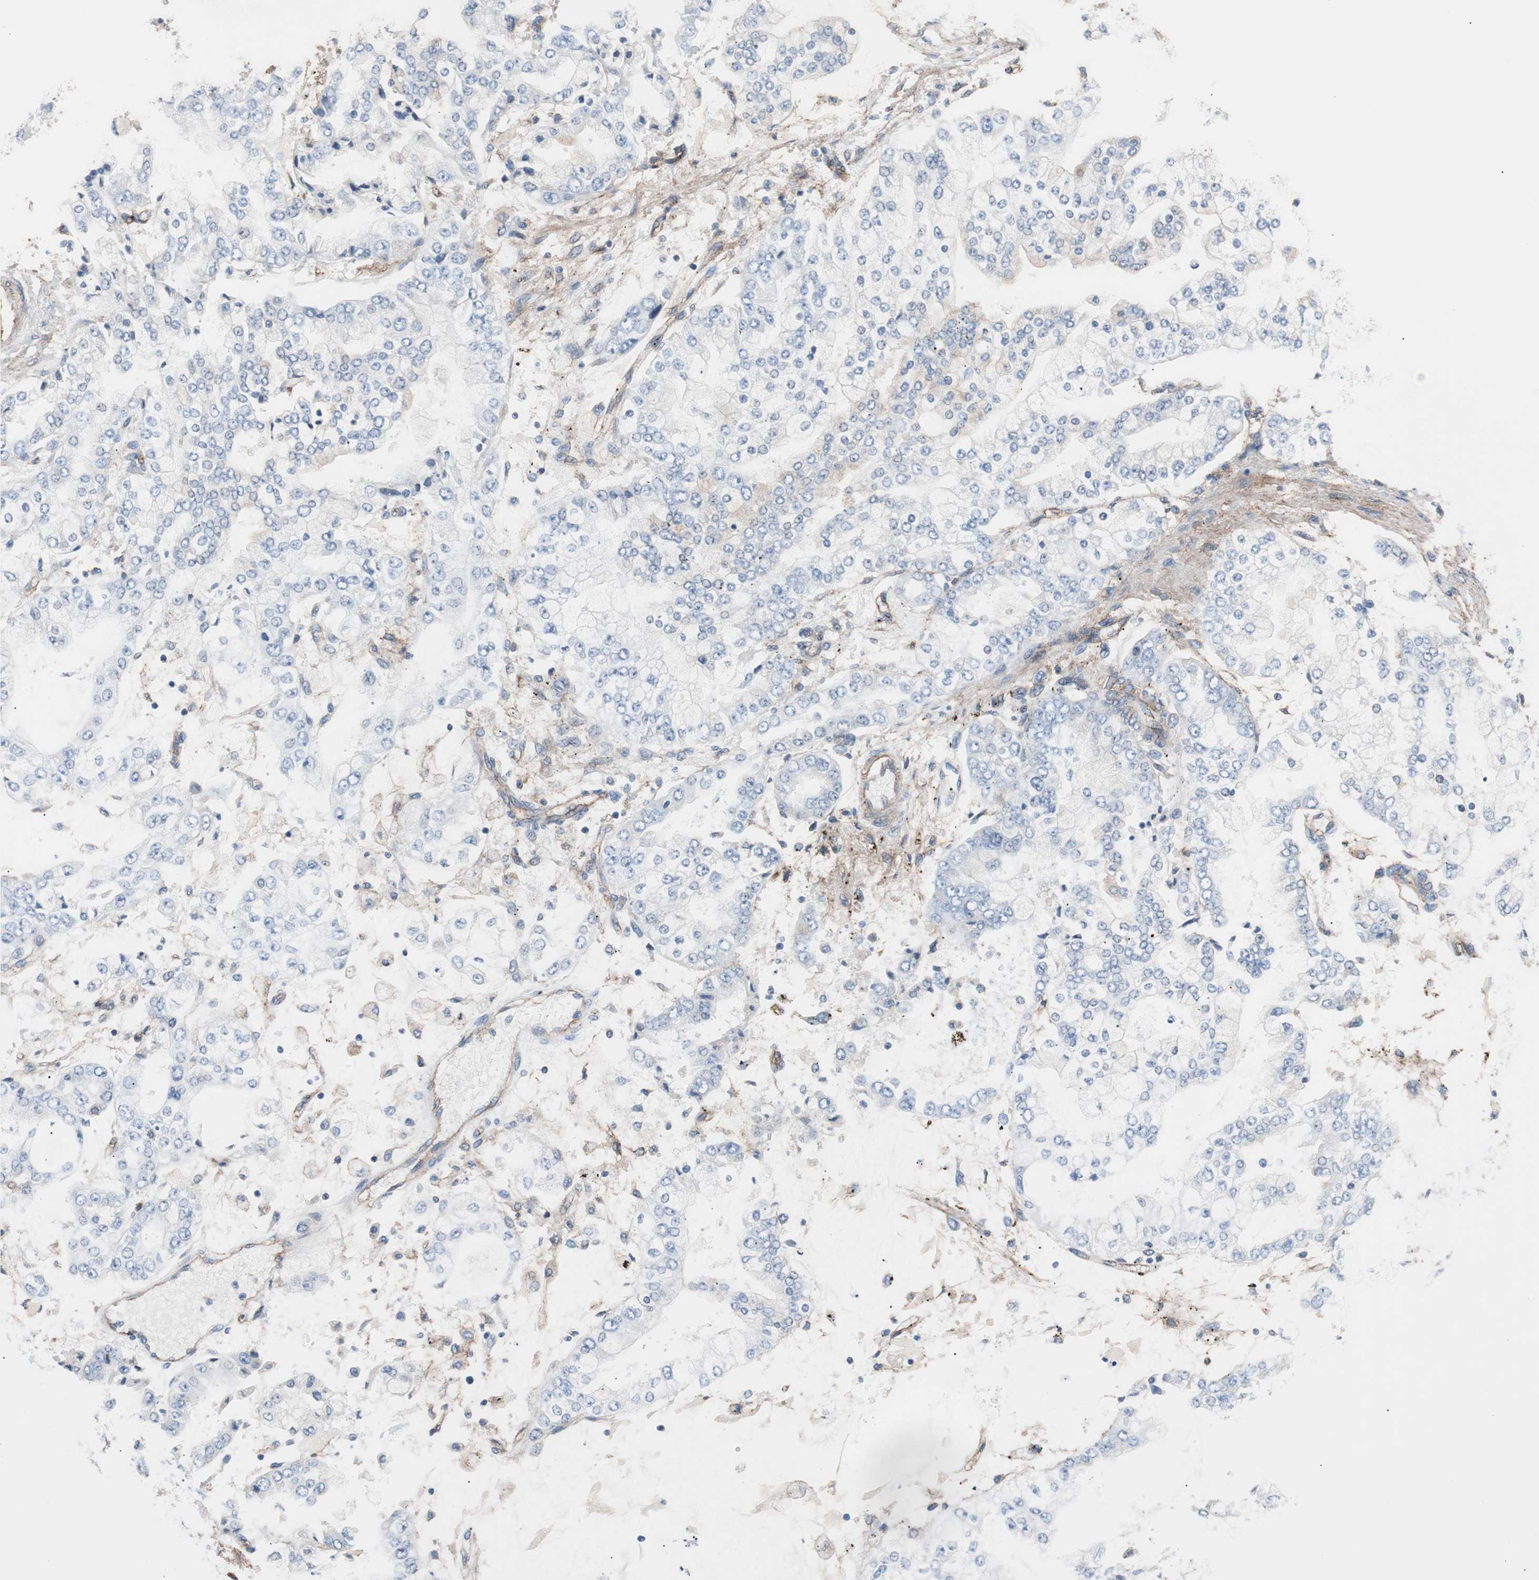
{"staining": {"intensity": "negative", "quantity": "none", "location": "none"}, "tissue": "stomach cancer", "cell_type": "Tumor cells", "image_type": "cancer", "snomed": [{"axis": "morphology", "description": "Adenocarcinoma, NOS"}, {"axis": "topography", "description": "Stomach"}], "caption": "Micrograph shows no protein staining in tumor cells of stomach adenocarcinoma tissue.", "gene": "CD81", "patient": {"sex": "male", "age": 76}}